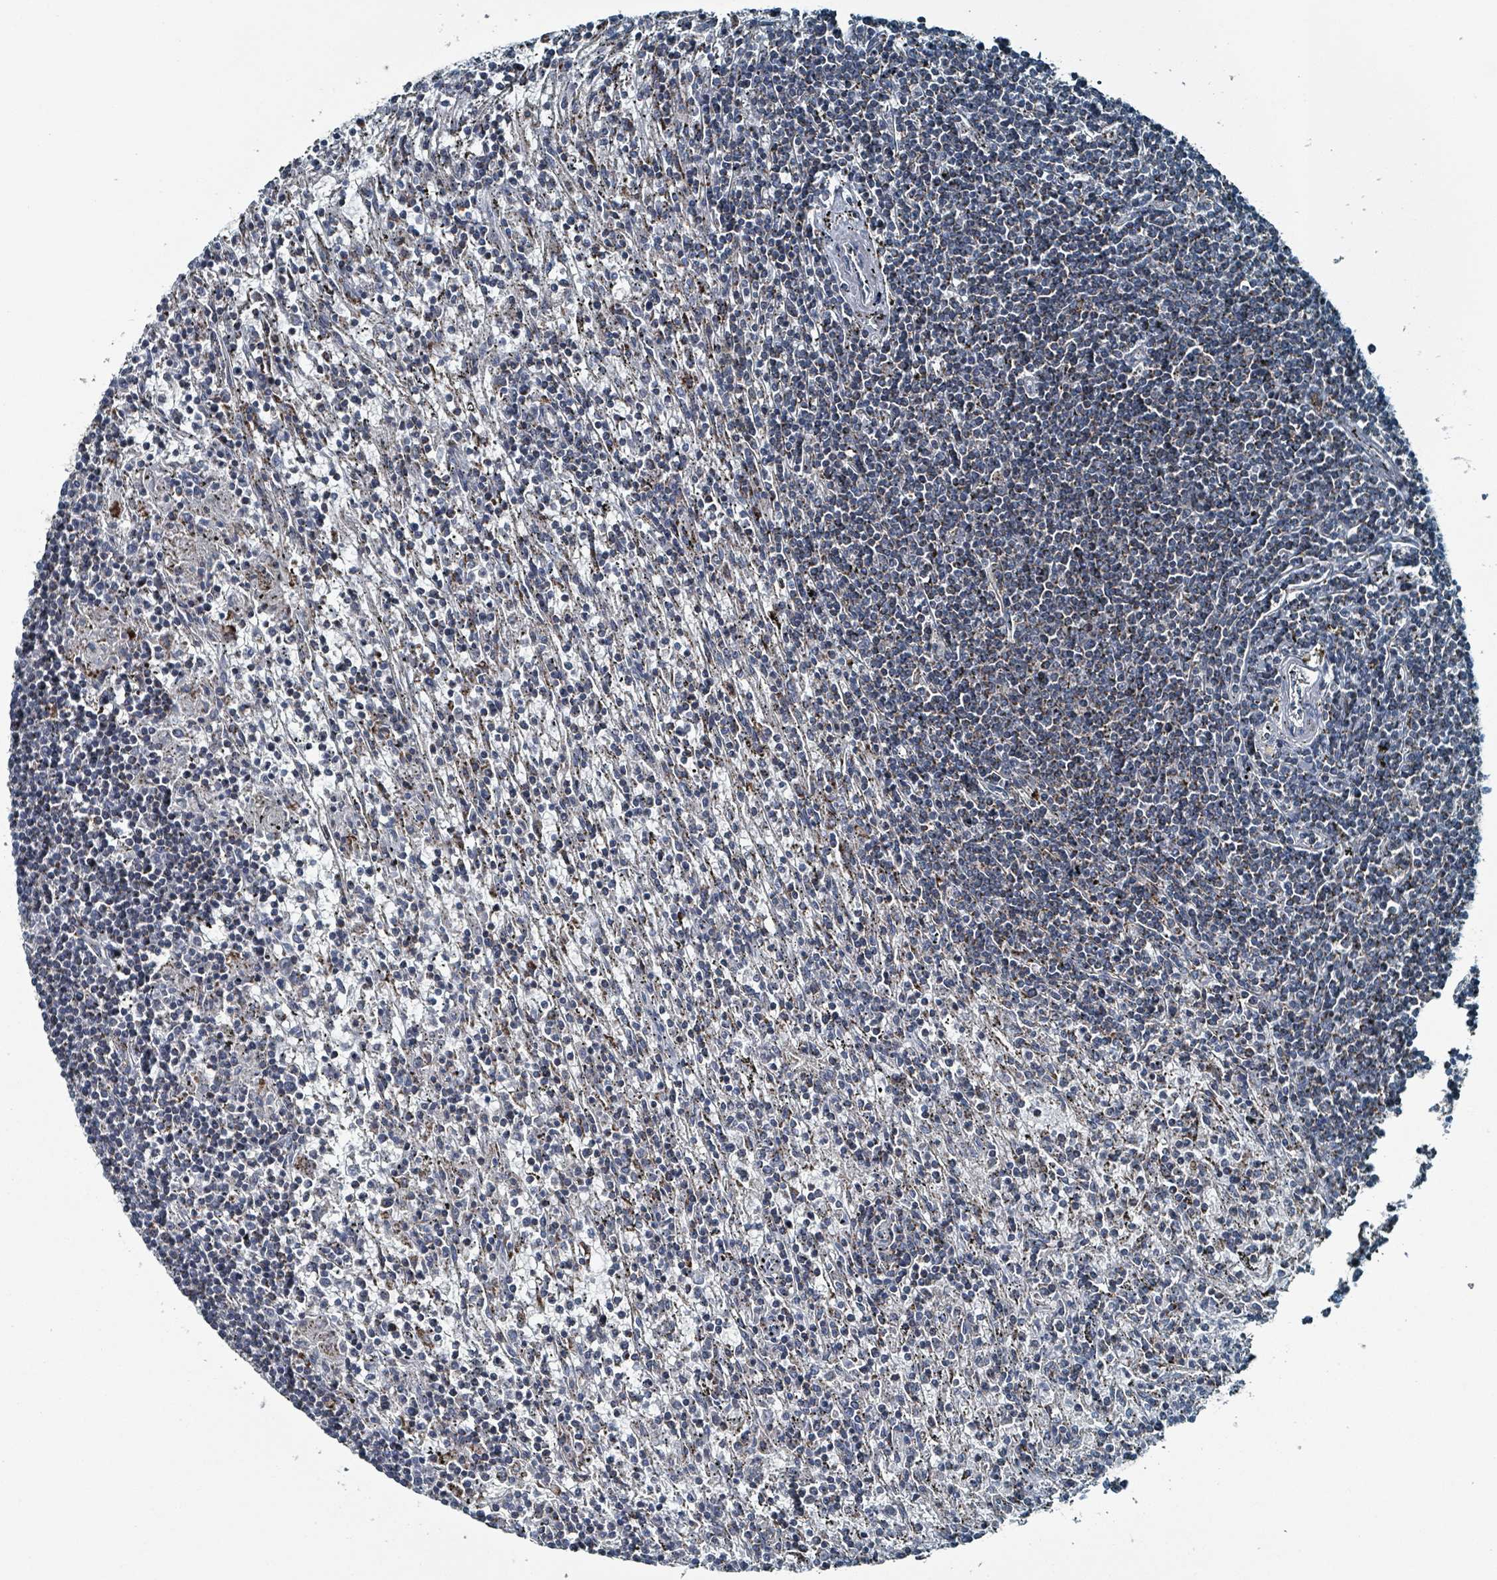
{"staining": {"intensity": "moderate", "quantity": "25%-75%", "location": "cytoplasmic/membranous"}, "tissue": "lymphoma", "cell_type": "Tumor cells", "image_type": "cancer", "snomed": [{"axis": "morphology", "description": "Malignant lymphoma, non-Hodgkin's type, Low grade"}, {"axis": "topography", "description": "Spleen"}], "caption": "Protein expression analysis of human lymphoma reveals moderate cytoplasmic/membranous positivity in about 25%-75% of tumor cells.", "gene": "ABHD18", "patient": {"sex": "male", "age": 76}}